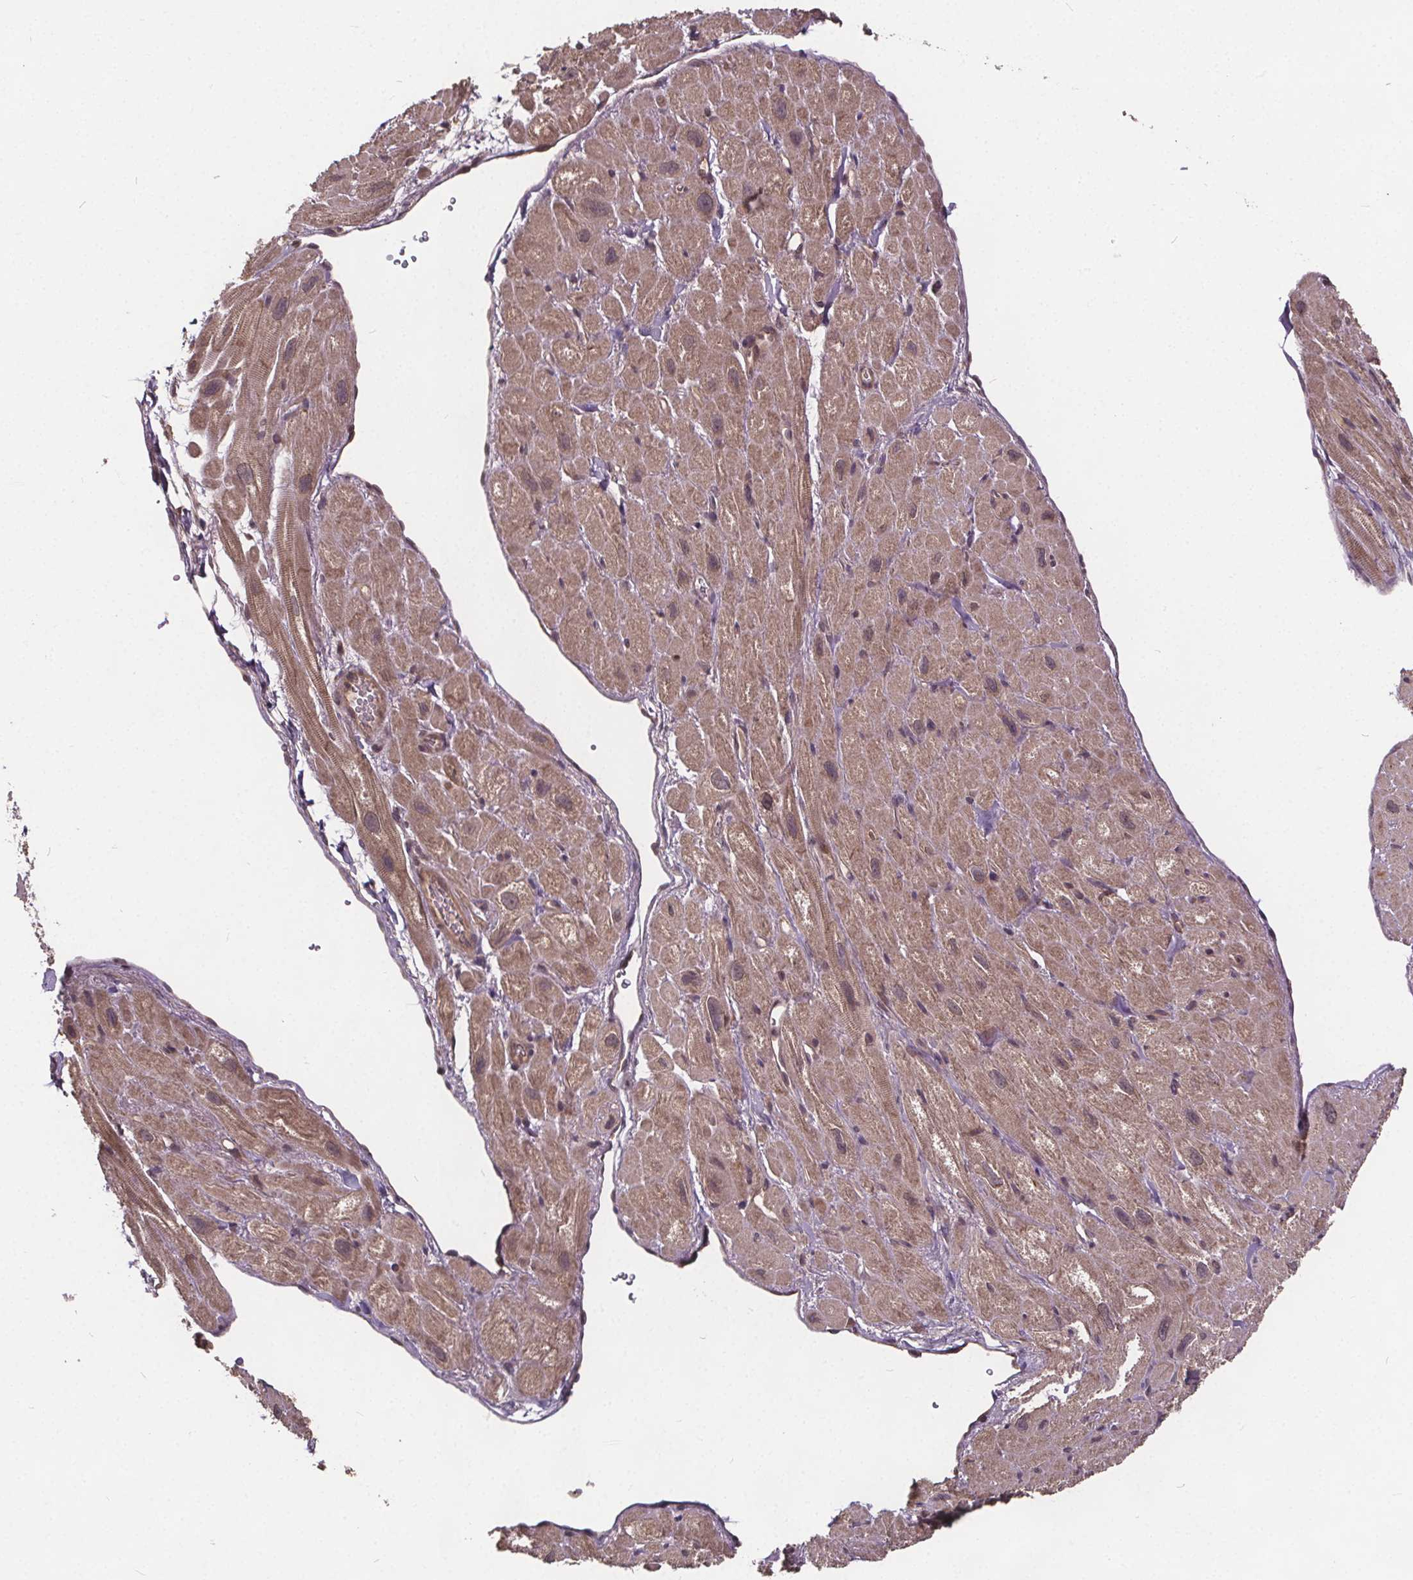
{"staining": {"intensity": "weak", "quantity": "25%-75%", "location": "cytoplasmic/membranous"}, "tissue": "heart muscle", "cell_type": "Cardiomyocytes", "image_type": "normal", "snomed": [{"axis": "morphology", "description": "Normal tissue, NOS"}, {"axis": "topography", "description": "Heart"}], "caption": "Protein expression analysis of benign heart muscle exhibits weak cytoplasmic/membranous expression in approximately 25%-75% of cardiomyocytes. Nuclei are stained in blue.", "gene": "USP9X", "patient": {"sex": "female", "age": 62}}